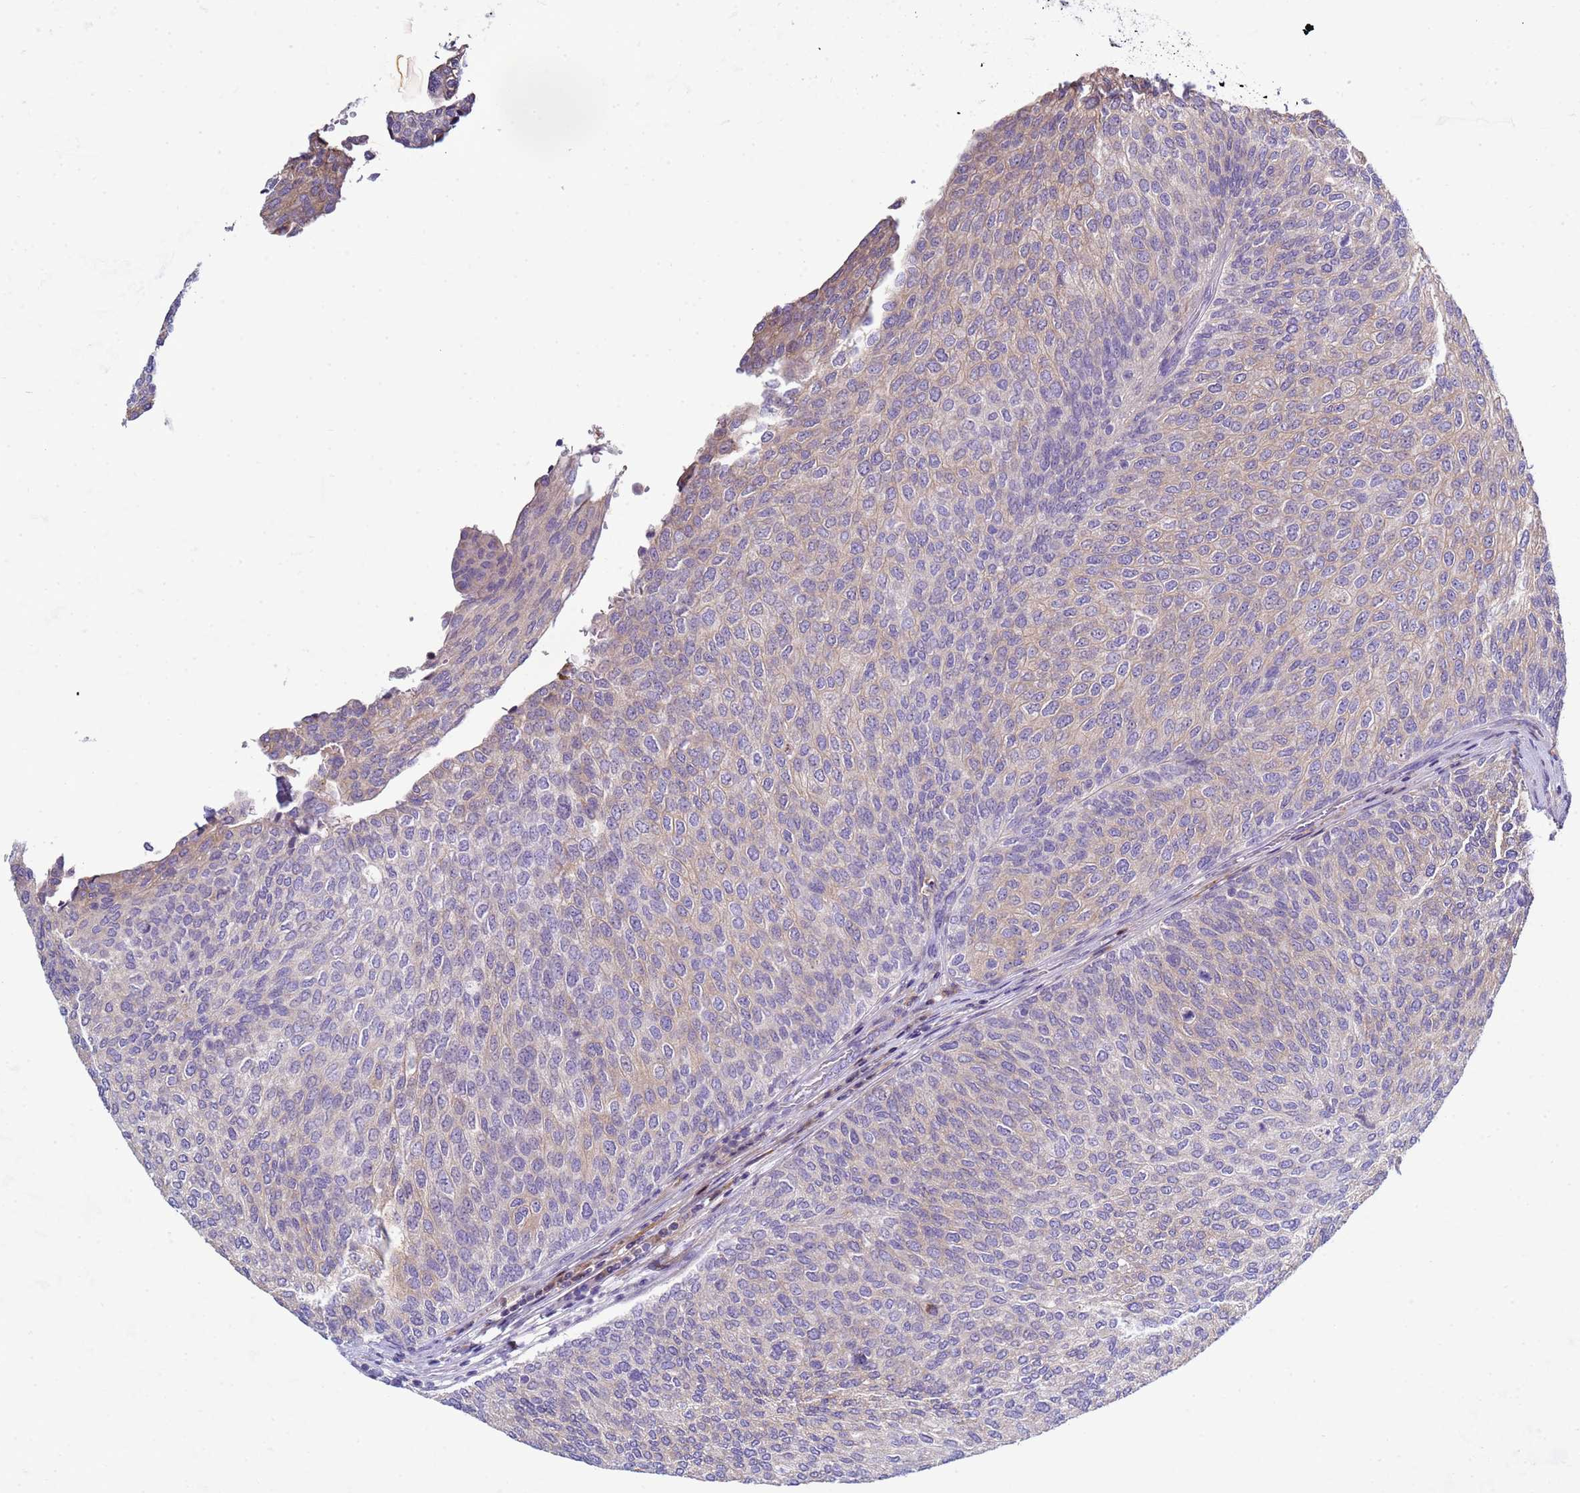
{"staining": {"intensity": "weak", "quantity": "<25%", "location": "cytoplasmic/membranous"}, "tissue": "urothelial cancer", "cell_type": "Tumor cells", "image_type": "cancer", "snomed": [{"axis": "morphology", "description": "Urothelial carcinoma, Low grade"}, {"axis": "topography", "description": "Urinary bladder"}], "caption": "Urothelial cancer was stained to show a protein in brown. There is no significant positivity in tumor cells.", "gene": "TRIM51", "patient": {"sex": "female", "age": 79}}